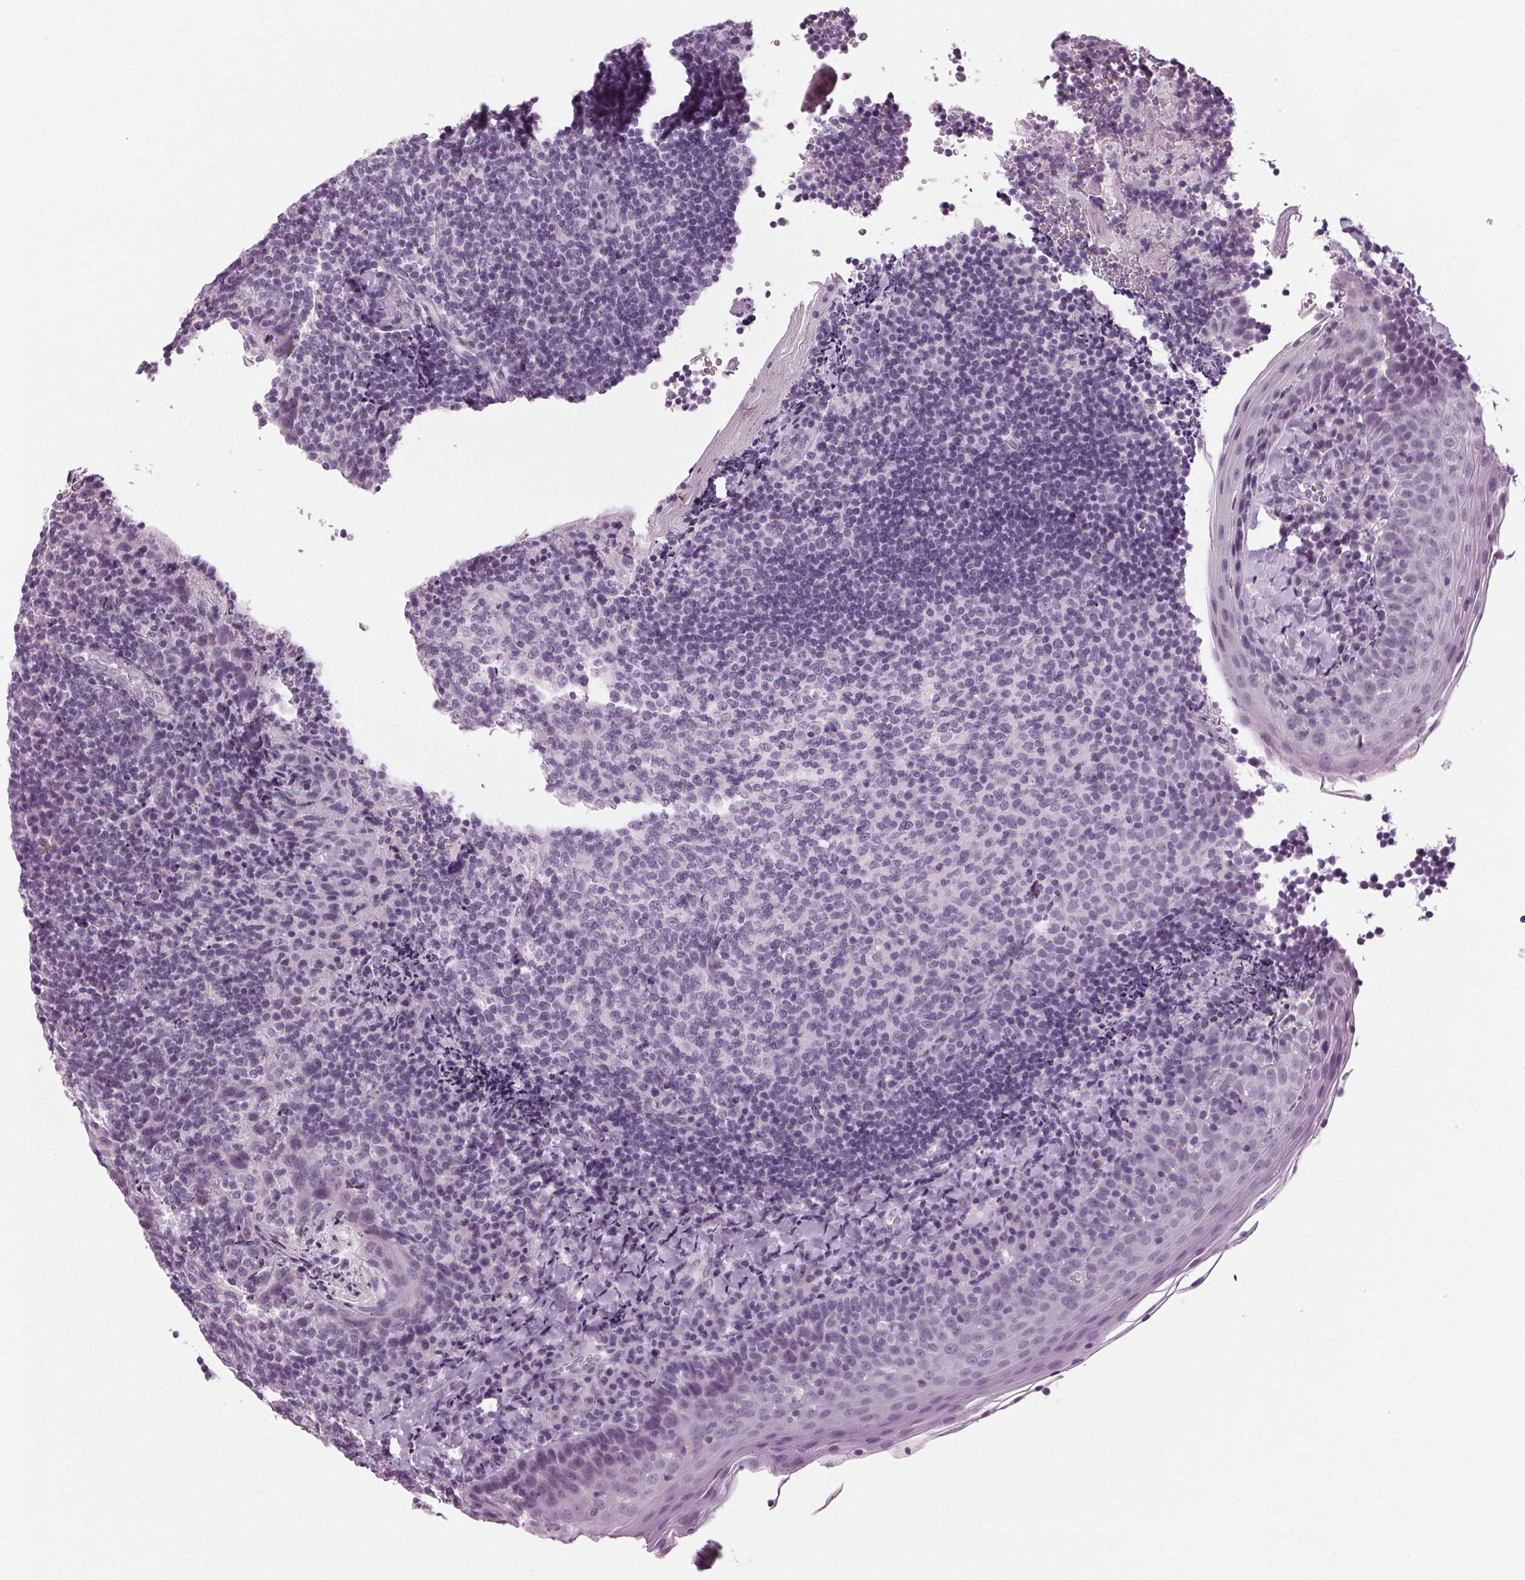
{"staining": {"intensity": "negative", "quantity": "none", "location": "none"}, "tissue": "tonsil", "cell_type": "Germinal center cells", "image_type": "normal", "snomed": [{"axis": "morphology", "description": "Normal tissue, NOS"}, {"axis": "topography", "description": "Tonsil"}], "caption": "Immunohistochemistry (IHC) photomicrograph of benign tonsil: human tonsil stained with DAB exhibits no significant protein expression in germinal center cells.", "gene": "DNAH12", "patient": {"sex": "female", "age": 10}}